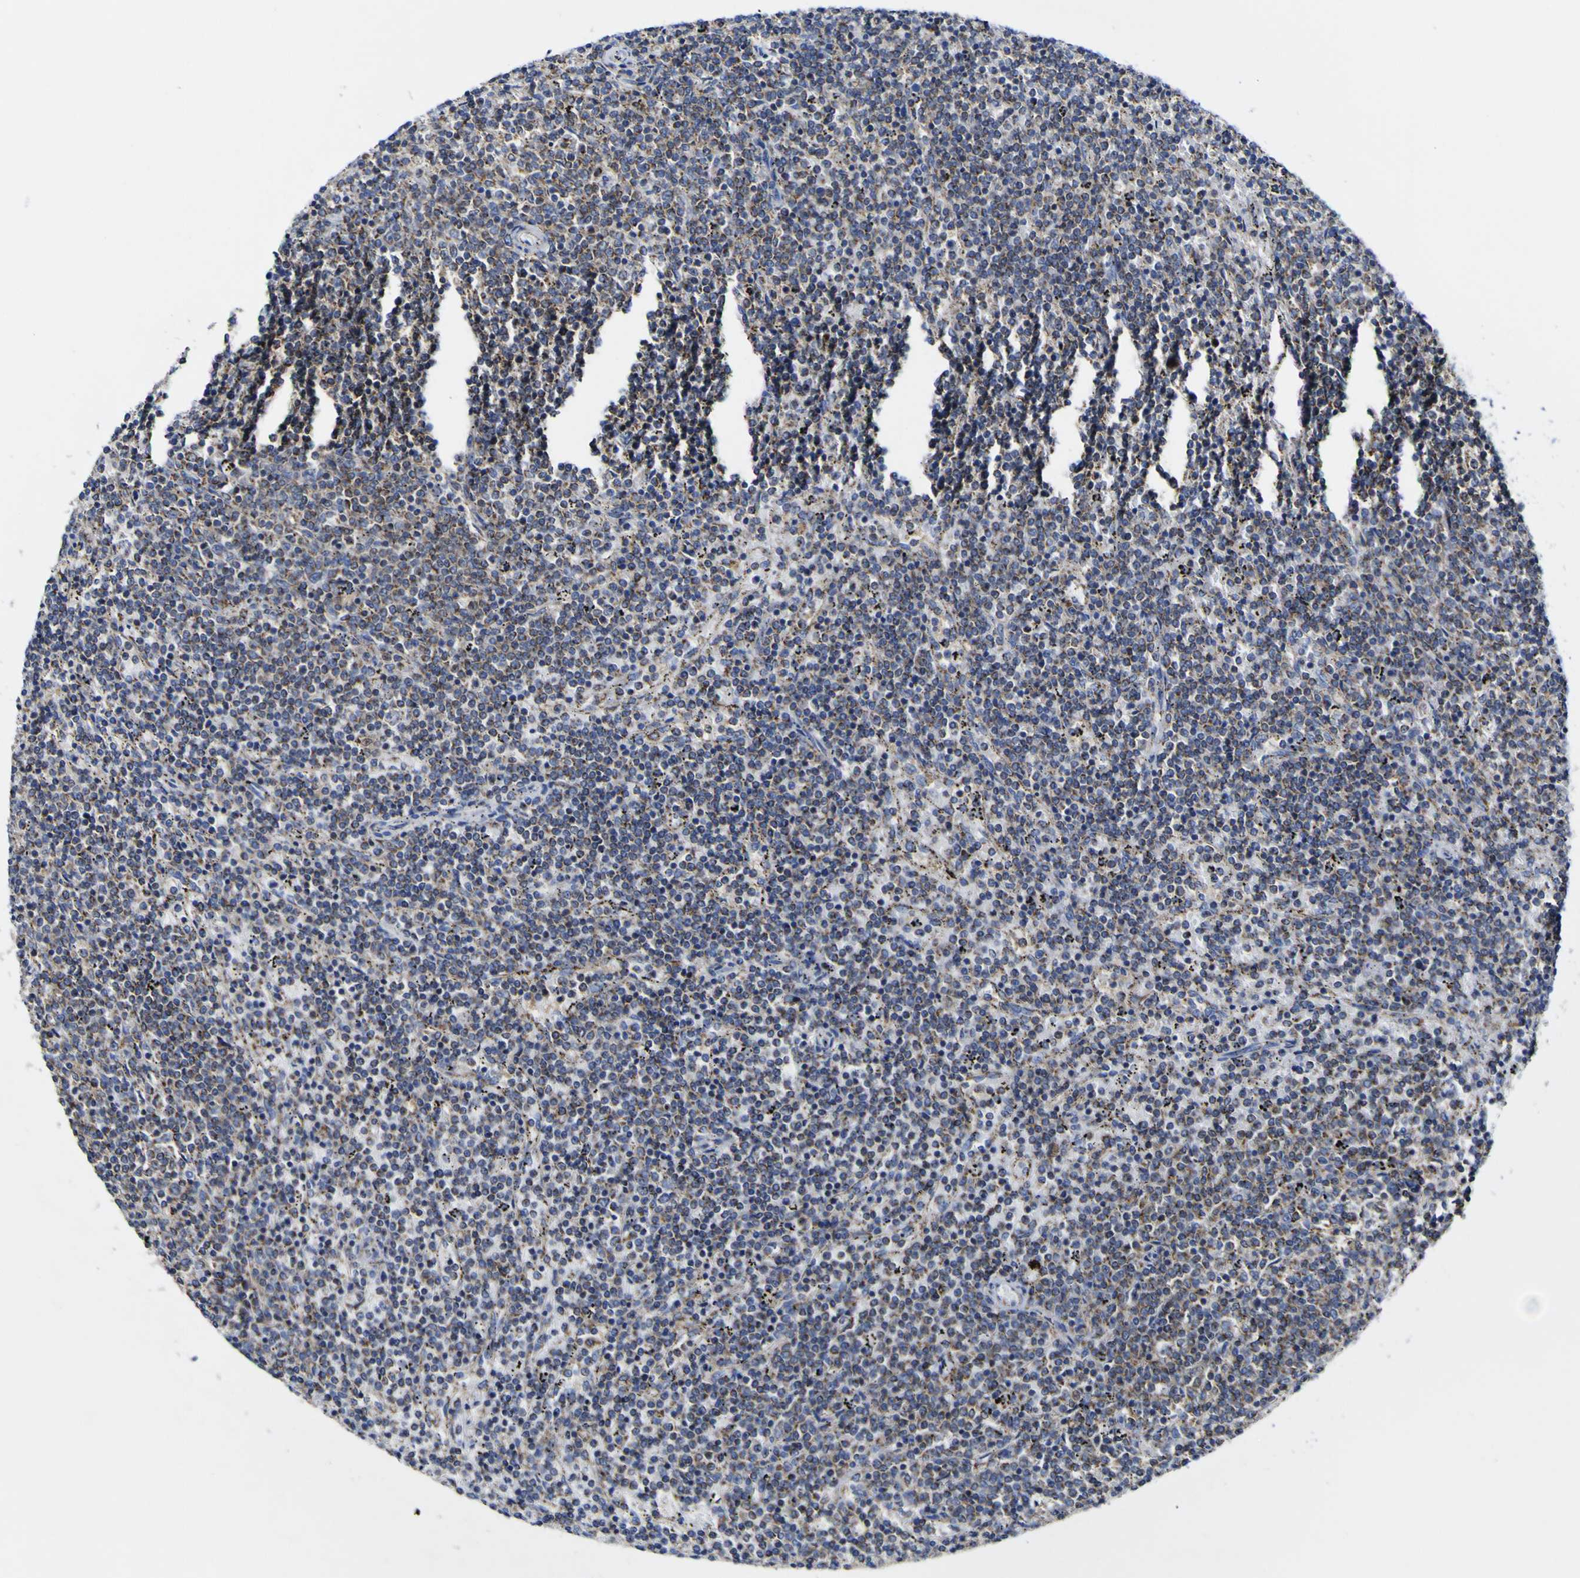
{"staining": {"intensity": "moderate", "quantity": ">75%", "location": "cytoplasmic/membranous"}, "tissue": "lymphoma", "cell_type": "Tumor cells", "image_type": "cancer", "snomed": [{"axis": "morphology", "description": "Malignant lymphoma, non-Hodgkin's type, Low grade"}, {"axis": "topography", "description": "Spleen"}], "caption": "About >75% of tumor cells in human lymphoma show moderate cytoplasmic/membranous protein expression as visualized by brown immunohistochemical staining.", "gene": "CCDC90B", "patient": {"sex": "female", "age": 50}}